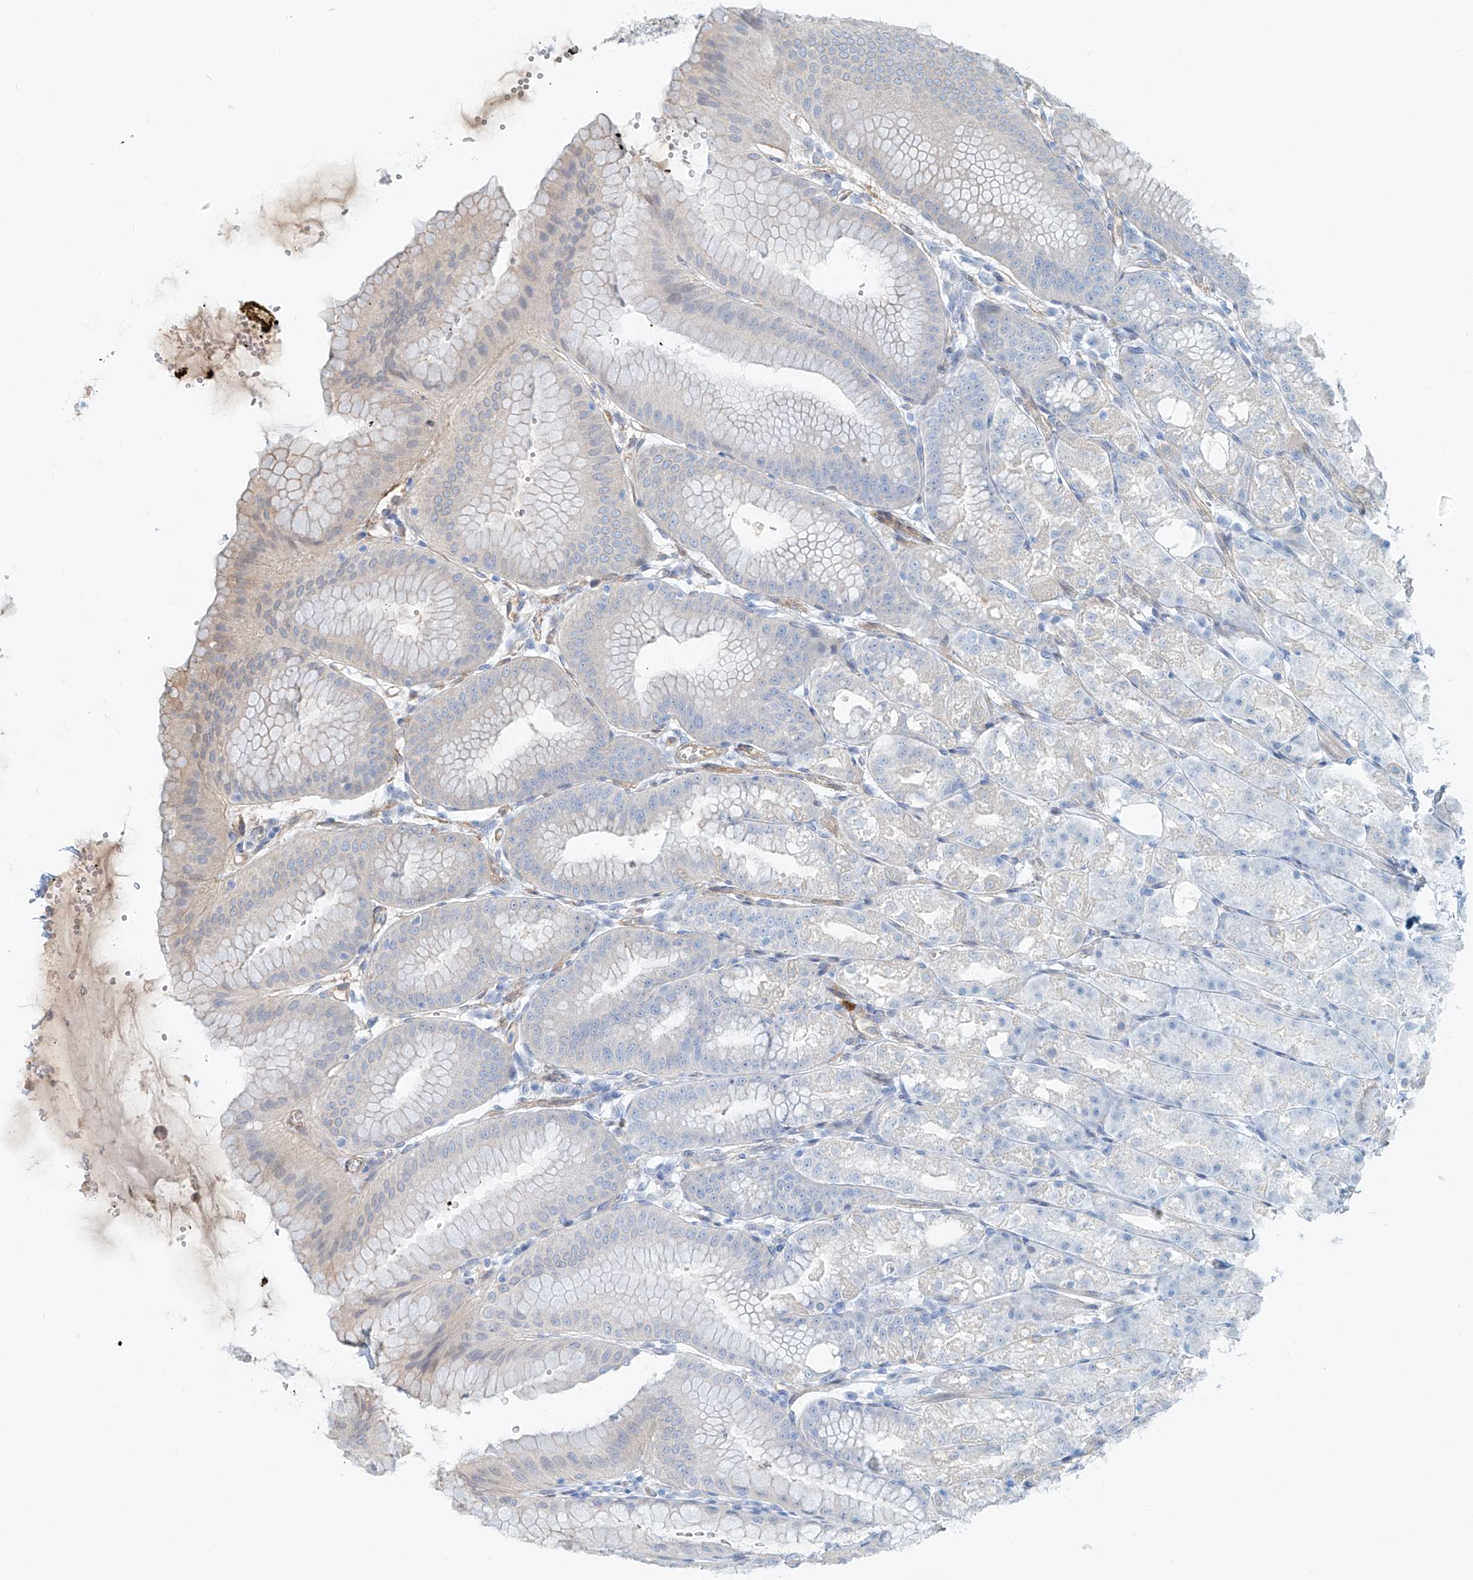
{"staining": {"intensity": "negative", "quantity": "none", "location": "none"}, "tissue": "stomach", "cell_type": "Glandular cells", "image_type": "normal", "snomed": [{"axis": "morphology", "description": "Normal tissue, NOS"}, {"axis": "topography", "description": "Stomach, lower"}], "caption": "DAB immunohistochemical staining of benign human stomach demonstrates no significant positivity in glandular cells. (Stains: DAB immunohistochemistry with hematoxylin counter stain, Microscopy: brightfield microscopy at high magnification).", "gene": "SASH1", "patient": {"sex": "male", "age": 71}}